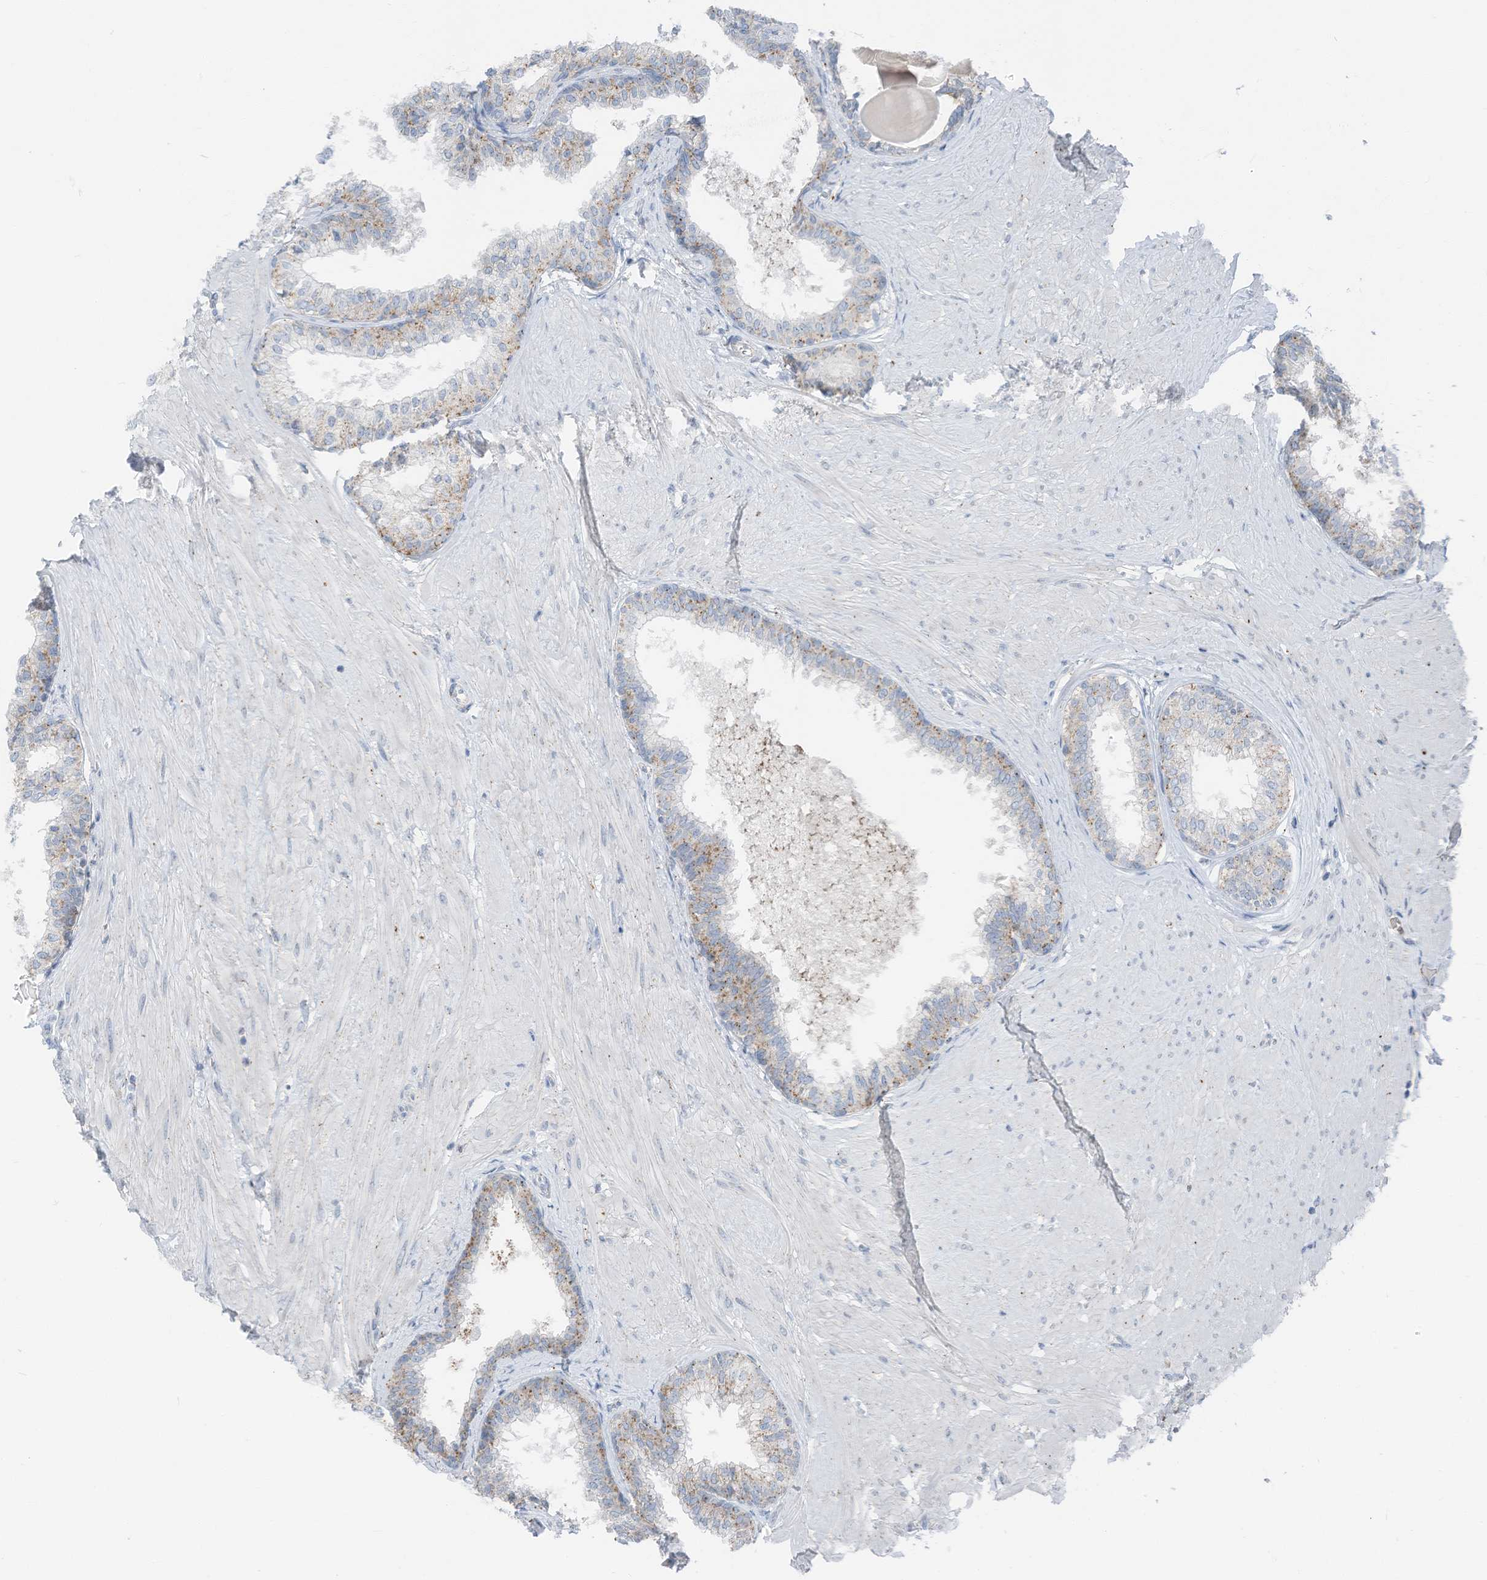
{"staining": {"intensity": "weak", "quantity": "<25%", "location": "cytoplasmic/membranous"}, "tissue": "prostate", "cell_type": "Glandular cells", "image_type": "normal", "snomed": [{"axis": "morphology", "description": "Normal tissue, NOS"}, {"axis": "topography", "description": "Prostate"}], "caption": "The immunohistochemistry photomicrograph has no significant expression in glandular cells of prostate. The staining is performed using DAB (3,3'-diaminobenzidine) brown chromogen with nuclei counter-stained in using hematoxylin.", "gene": "CHMP2B", "patient": {"sex": "male", "age": 48}}